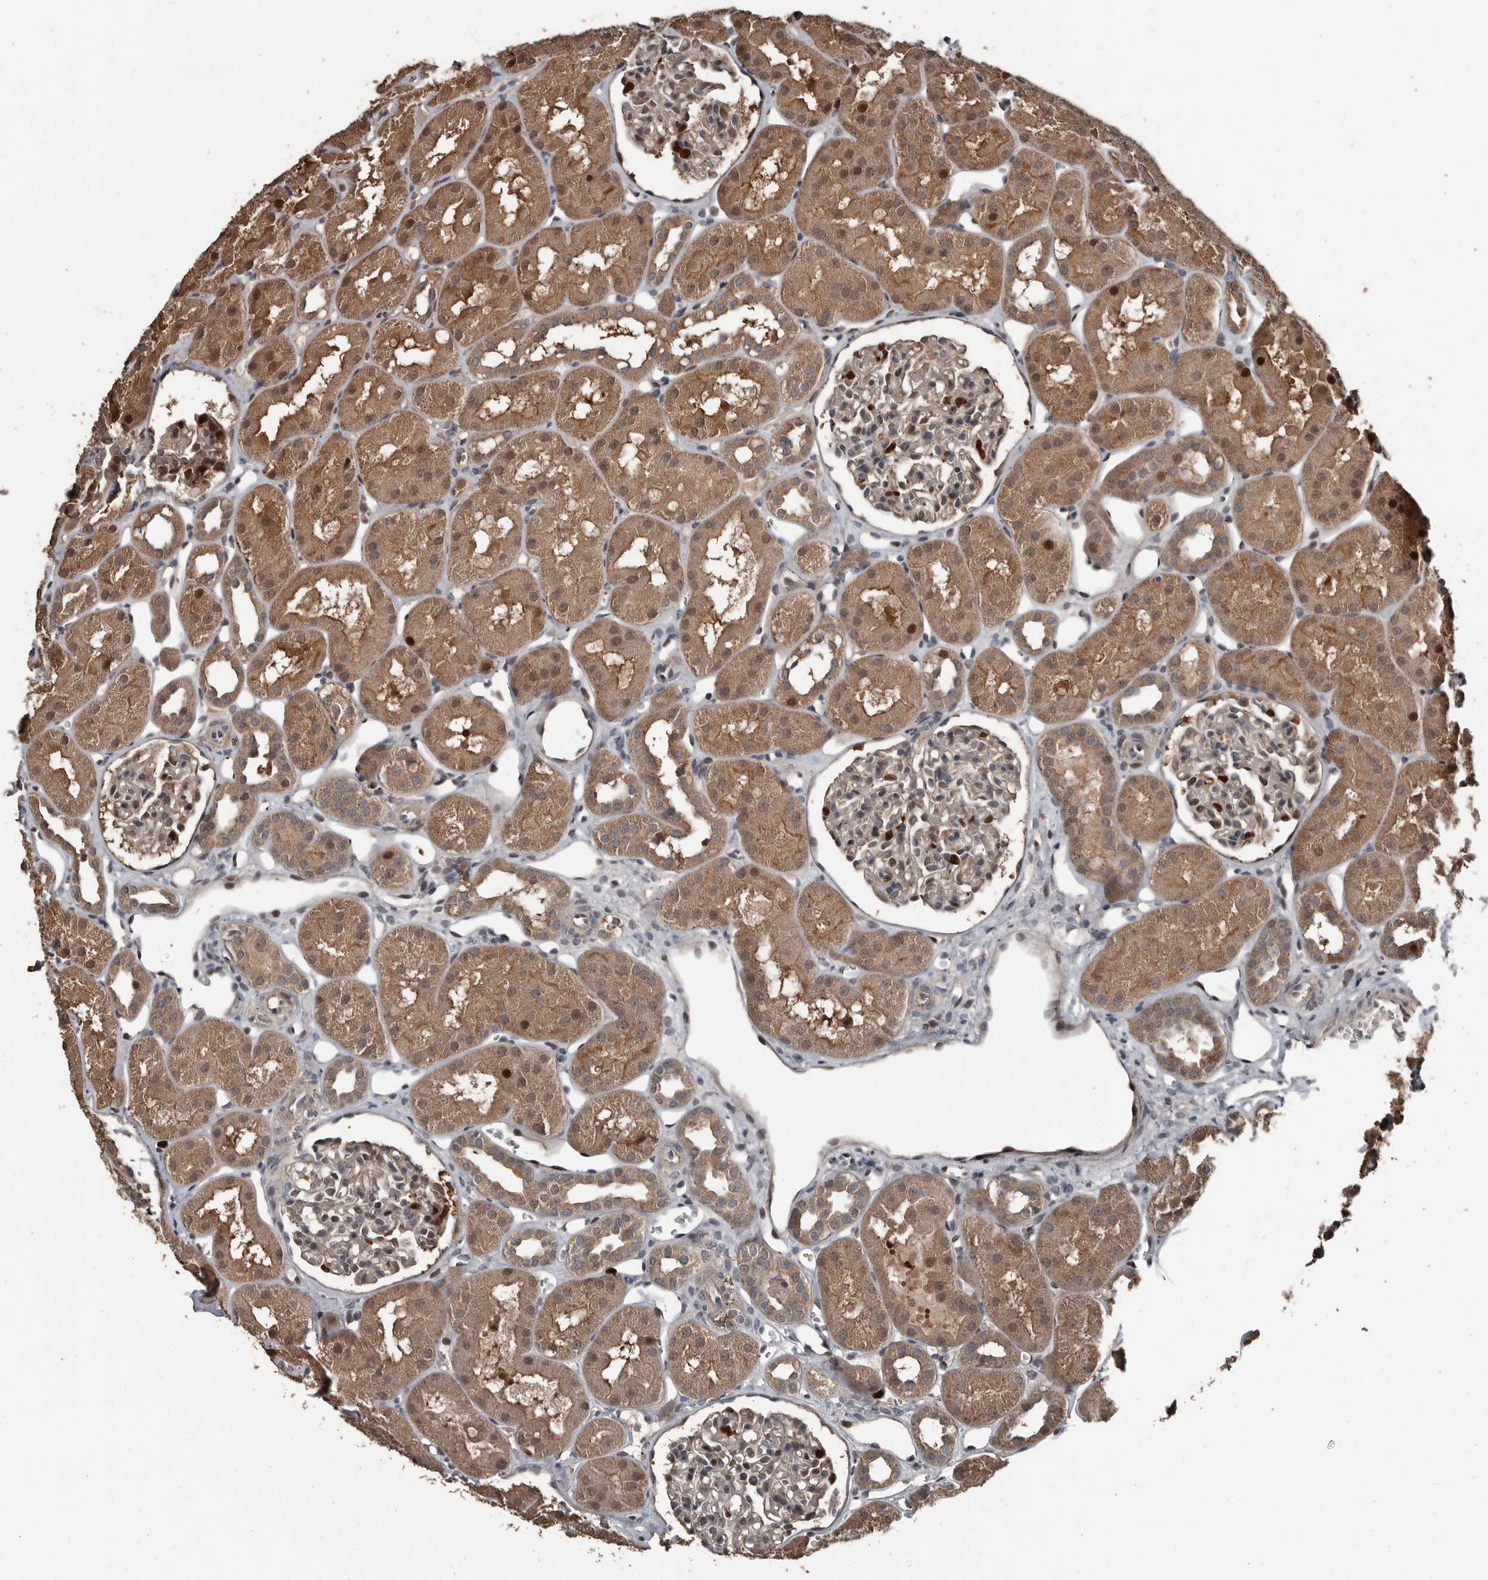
{"staining": {"intensity": "moderate", "quantity": "25%-75%", "location": "nuclear"}, "tissue": "kidney", "cell_type": "Cells in glomeruli", "image_type": "normal", "snomed": [{"axis": "morphology", "description": "Normal tissue, NOS"}, {"axis": "topography", "description": "Kidney"}], "caption": "A brown stain shows moderate nuclear expression of a protein in cells in glomeruli of benign kidney. (Stains: DAB (3,3'-diaminobenzidine) in brown, nuclei in blue, Microscopy: brightfield microscopy at high magnification).", "gene": "FSBP", "patient": {"sex": "male", "age": 16}}